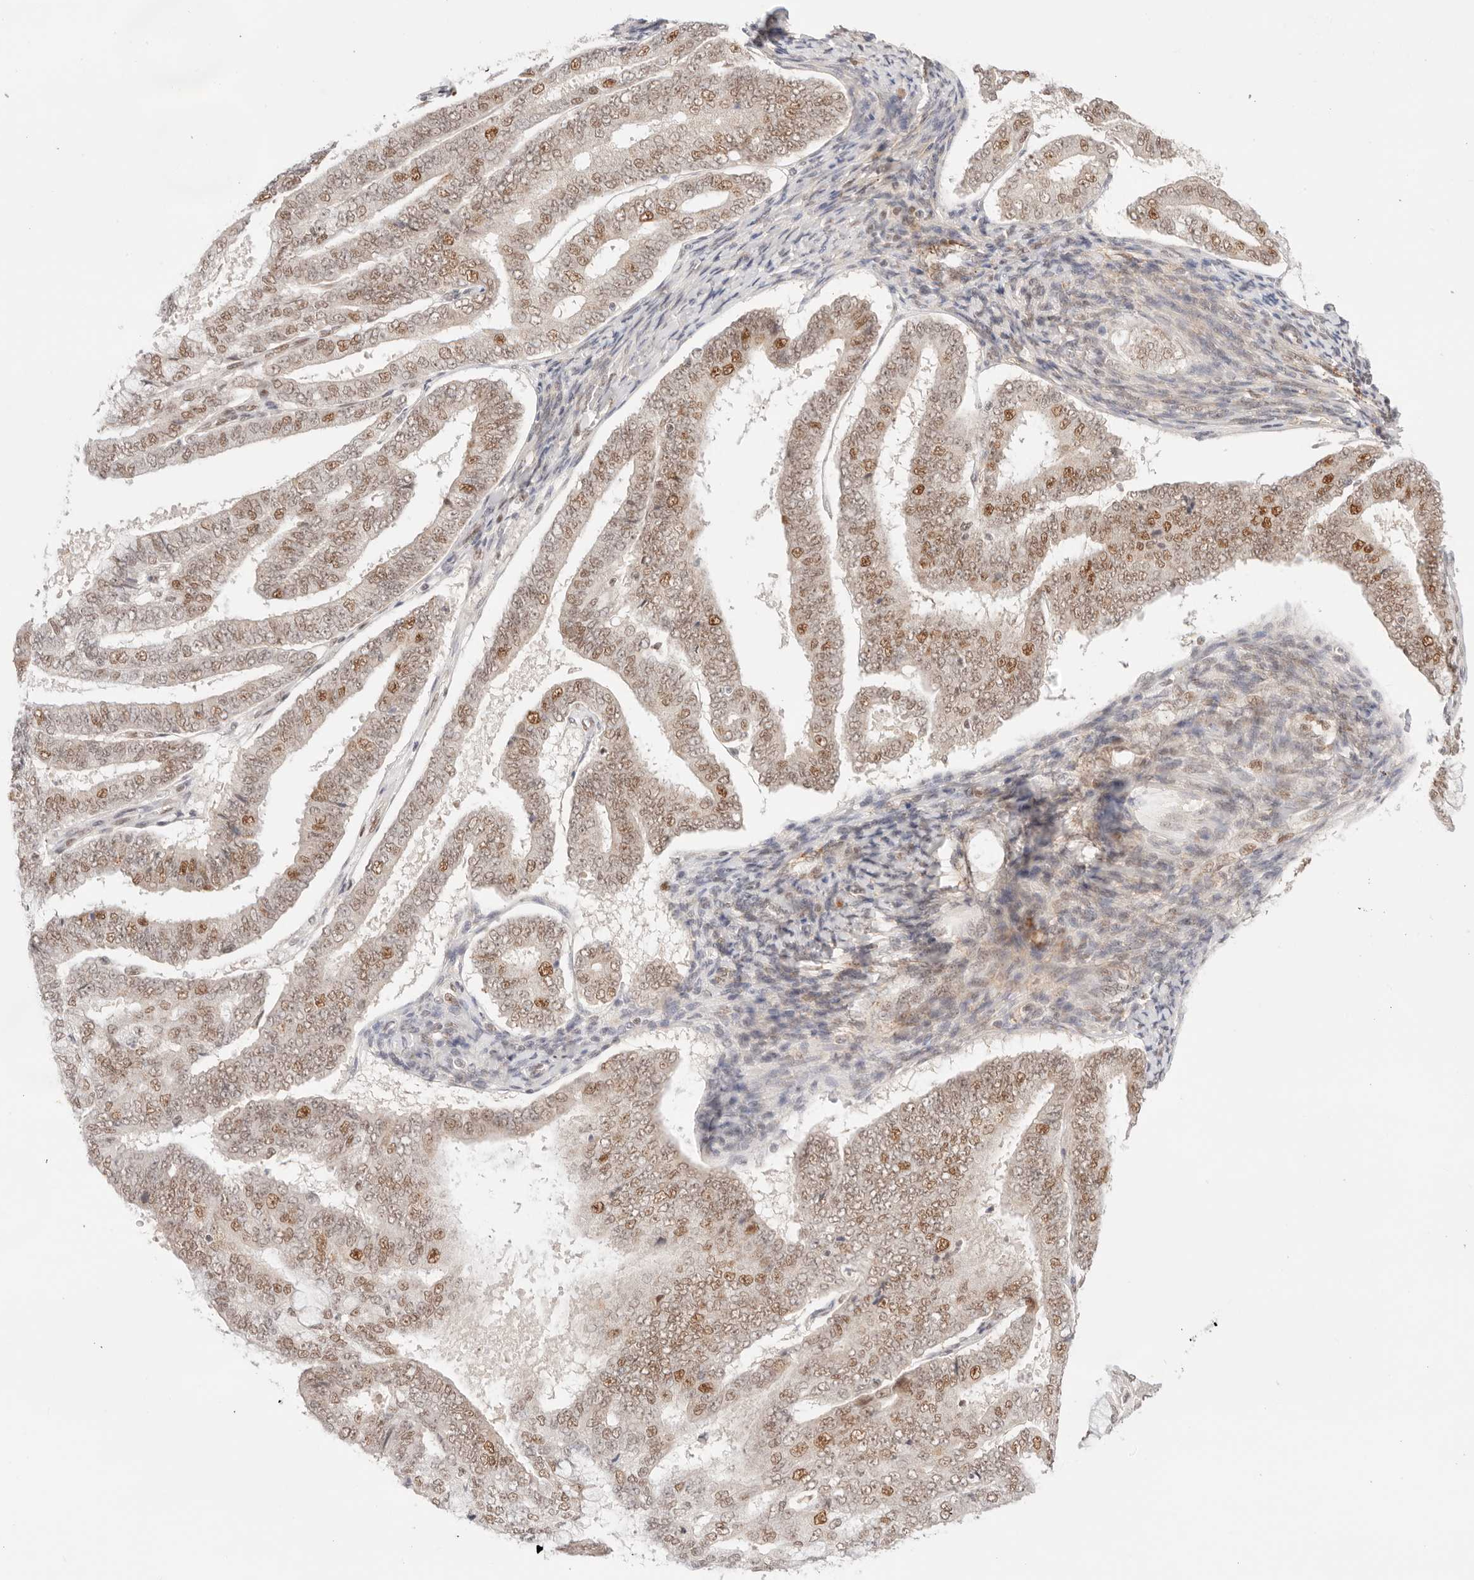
{"staining": {"intensity": "moderate", "quantity": ">75%", "location": "nuclear"}, "tissue": "endometrial cancer", "cell_type": "Tumor cells", "image_type": "cancer", "snomed": [{"axis": "morphology", "description": "Adenocarcinoma, NOS"}, {"axis": "topography", "description": "Endometrium"}], "caption": "Endometrial adenocarcinoma stained for a protein (brown) shows moderate nuclear positive expression in about >75% of tumor cells.", "gene": "GTF2E2", "patient": {"sex": "female", "age": 63}}